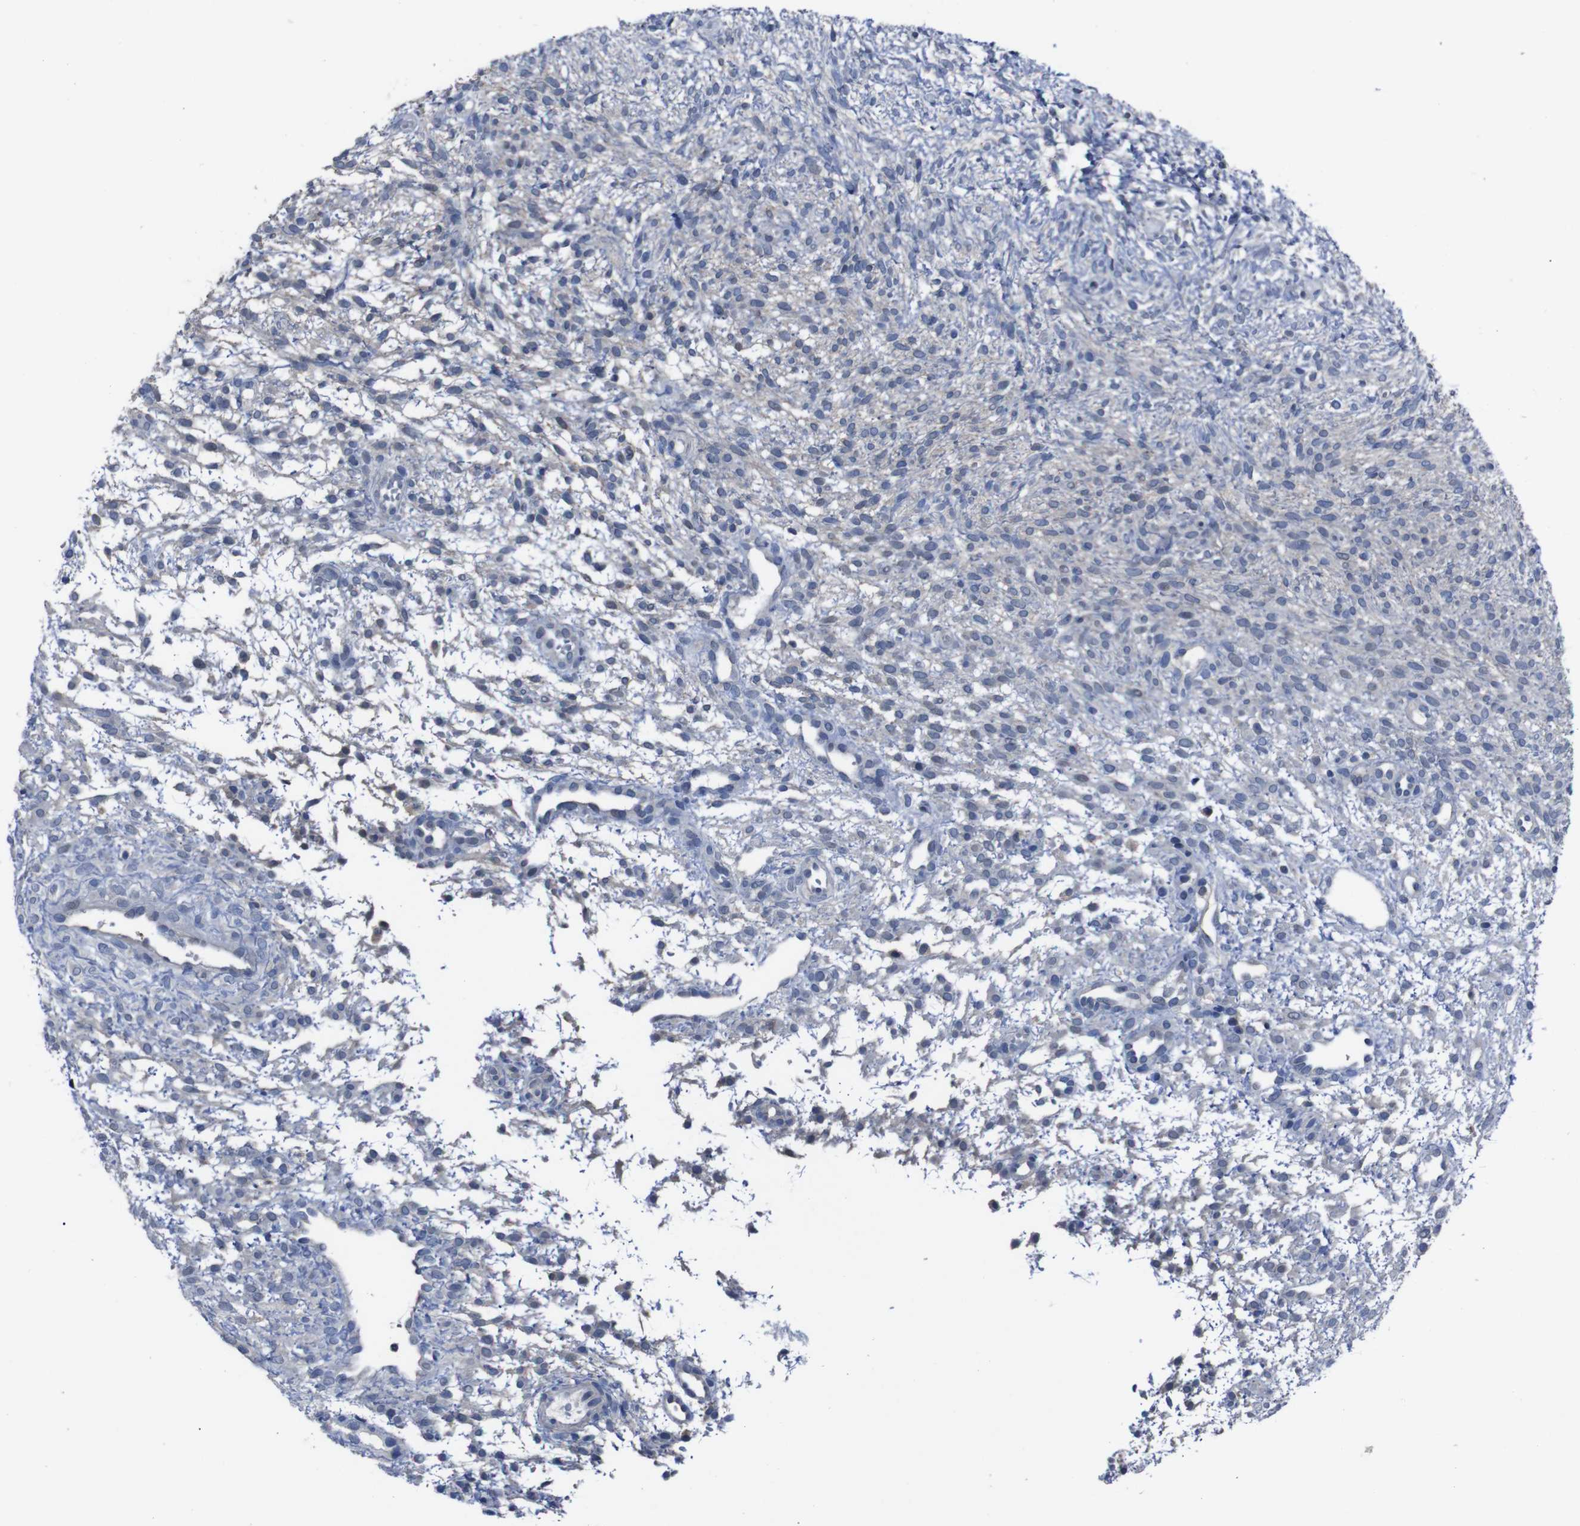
{"staining": {"intensity": "moderate", "quantity": ">75%", "location": "cytoplasmic/membranous"}, "tissue": "ovary", "cell_type": "Follicle cells", "image_type": "normal", "snomed": [{"axis": "morphology", "description": "Normal tissue, NOS"}, {"axis": "morphology", "description": "Cyst, NOS"}, {"axis": "topography", "description": "Ovary"}], "caption": "Ovary stained for a protein exhibits moderate cytoplasmic/membranous positivity in follicle cells. (DAB IHC with brightfield microscopy, high magnification).", "gene": "SEMA4B", "patient": {"sex": "female", "age": 18}}